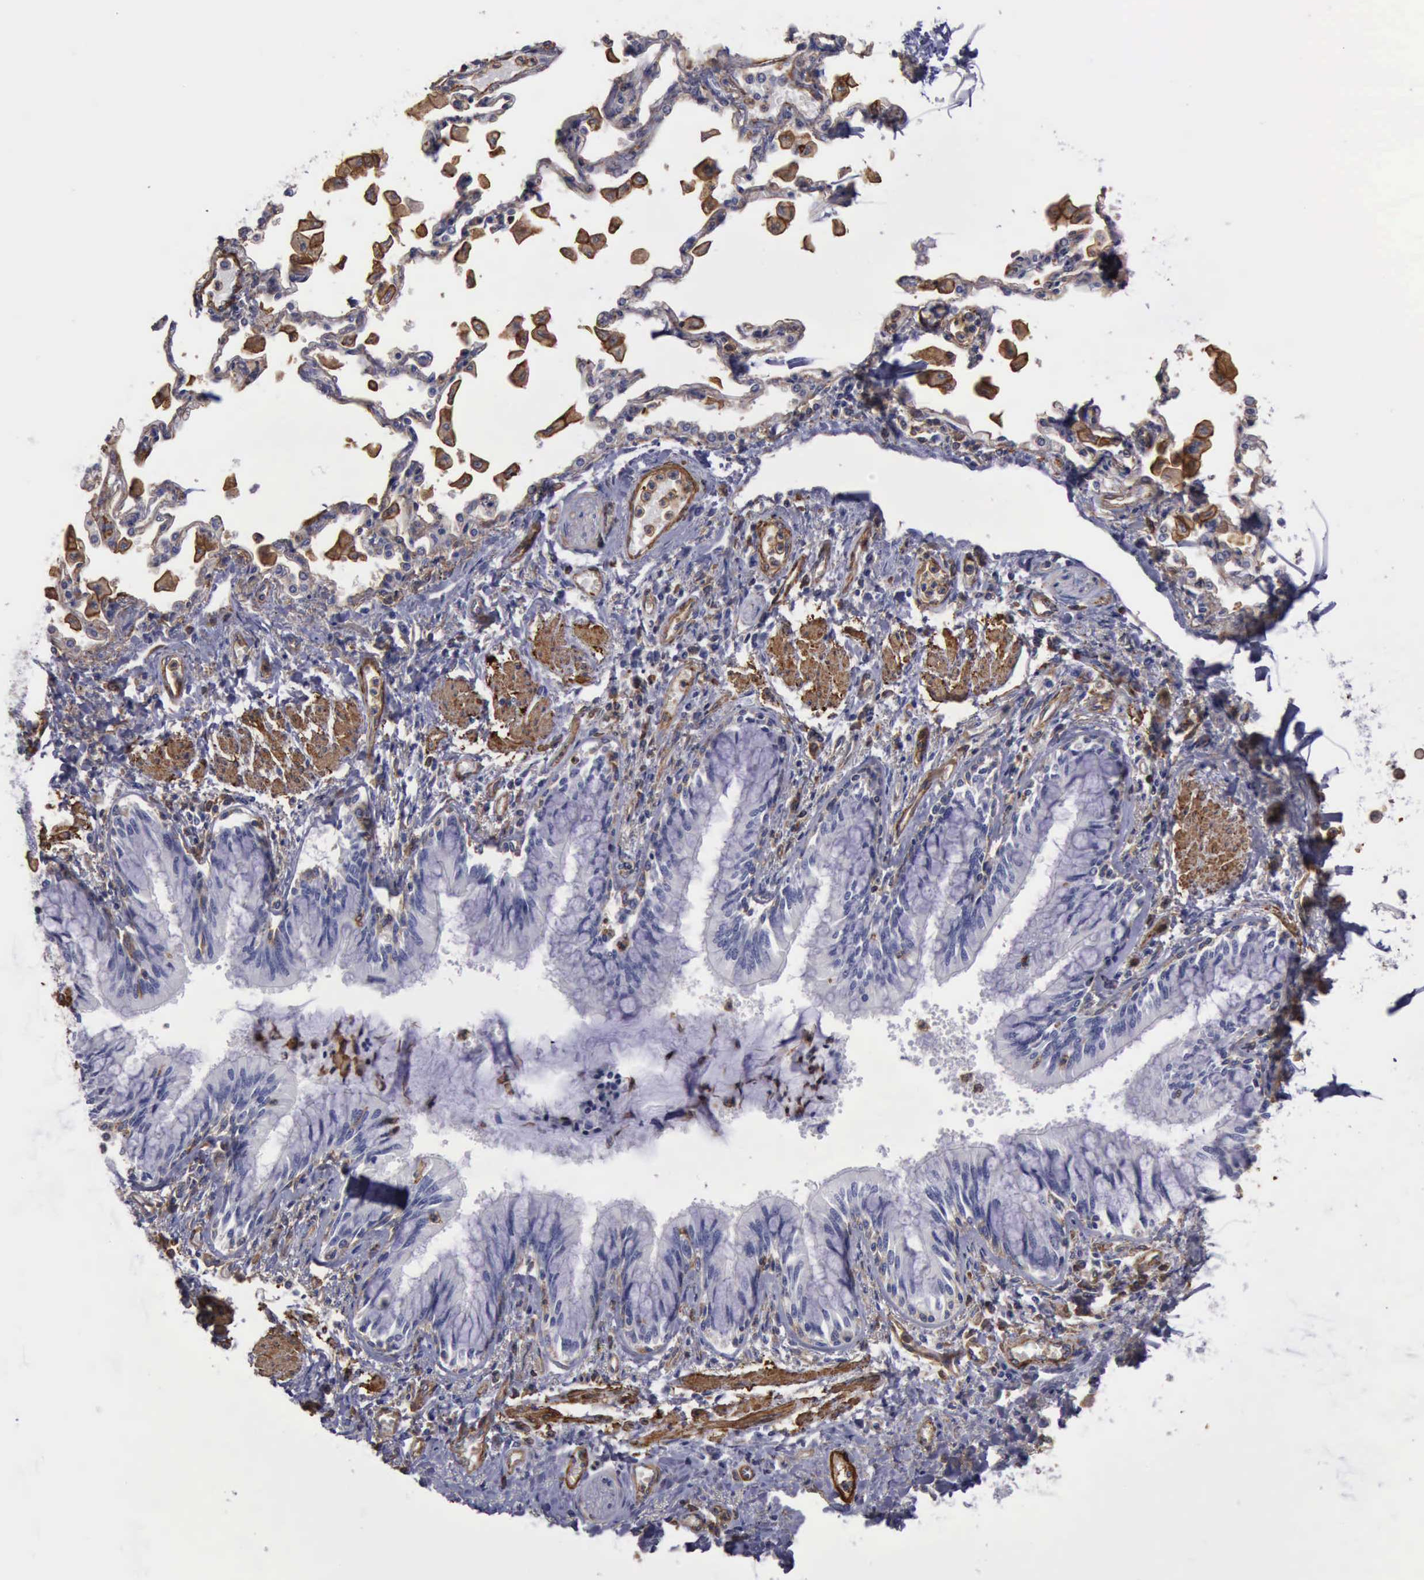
{"staining": {"intensity": "negative", "quantity": "none", "location": "none"}, "tissue": "adipose tissue", "cell_type": "Adipocytes", "image_type": "normal", "snomed": [{"axis": "morphology", "description": "Normal tissue, NOS"}, {"axis": "morphology", "description": "Adenocarcinoma, NOS"}, {"axis": "topography", "description": "Cartilage tissue"}, {"axis": "topography", "description": "Lung"}], "caption": "High magnification brightfield microscopy of benign adipose tissue stained with DAB (brown) and counterstained with hematoxylin (blue): adipocytes show no significant staining. (Stains: DAB (3,3'-diaminobenzidine) immunohistochemistry with hematoxylin counter stain, Microscopy: brightfield microscopy at high magnification).", "gene": "FLNA", "patient": {"sex": "female", "age": 67}}